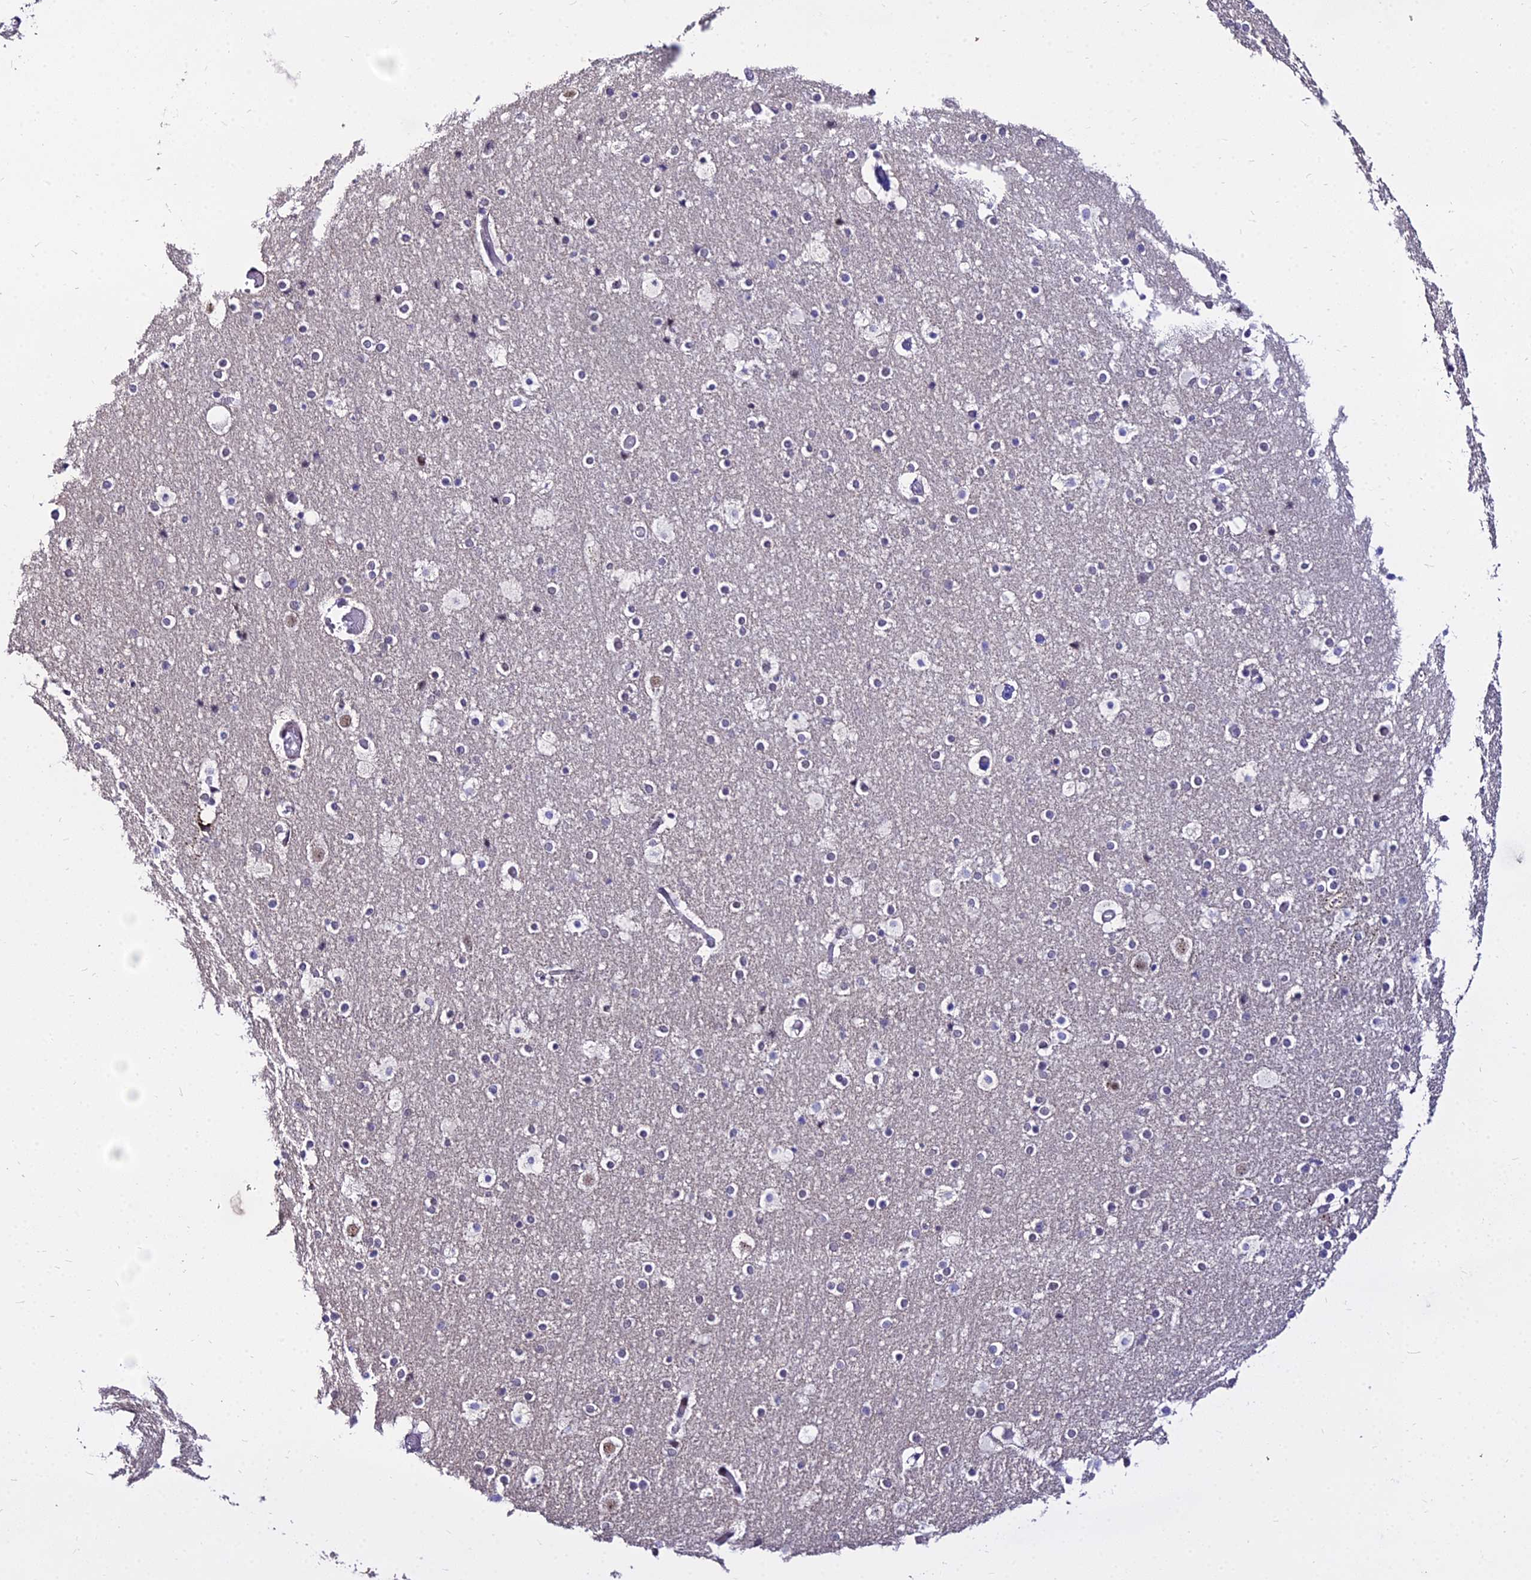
{"staining": {"intensity": "negative", "quantity": "none", "location": "none"}, "tissue": "cerebral cortex", "cell_type": "Endothelial cells", "image_type": "normal", "snomed": [{"axis": "morphology", "description": "Normal tissue, NOS"}, {"axis": "topography", "description": "Cerebral cortex"}], "caption": "An image of human cerebral cortex is negative for staining in endothelial cells. (IHC, brightfield microscopy, high magnification).", "gene": "C6orf163", "patient": {"sex": "male", "age": 57}}